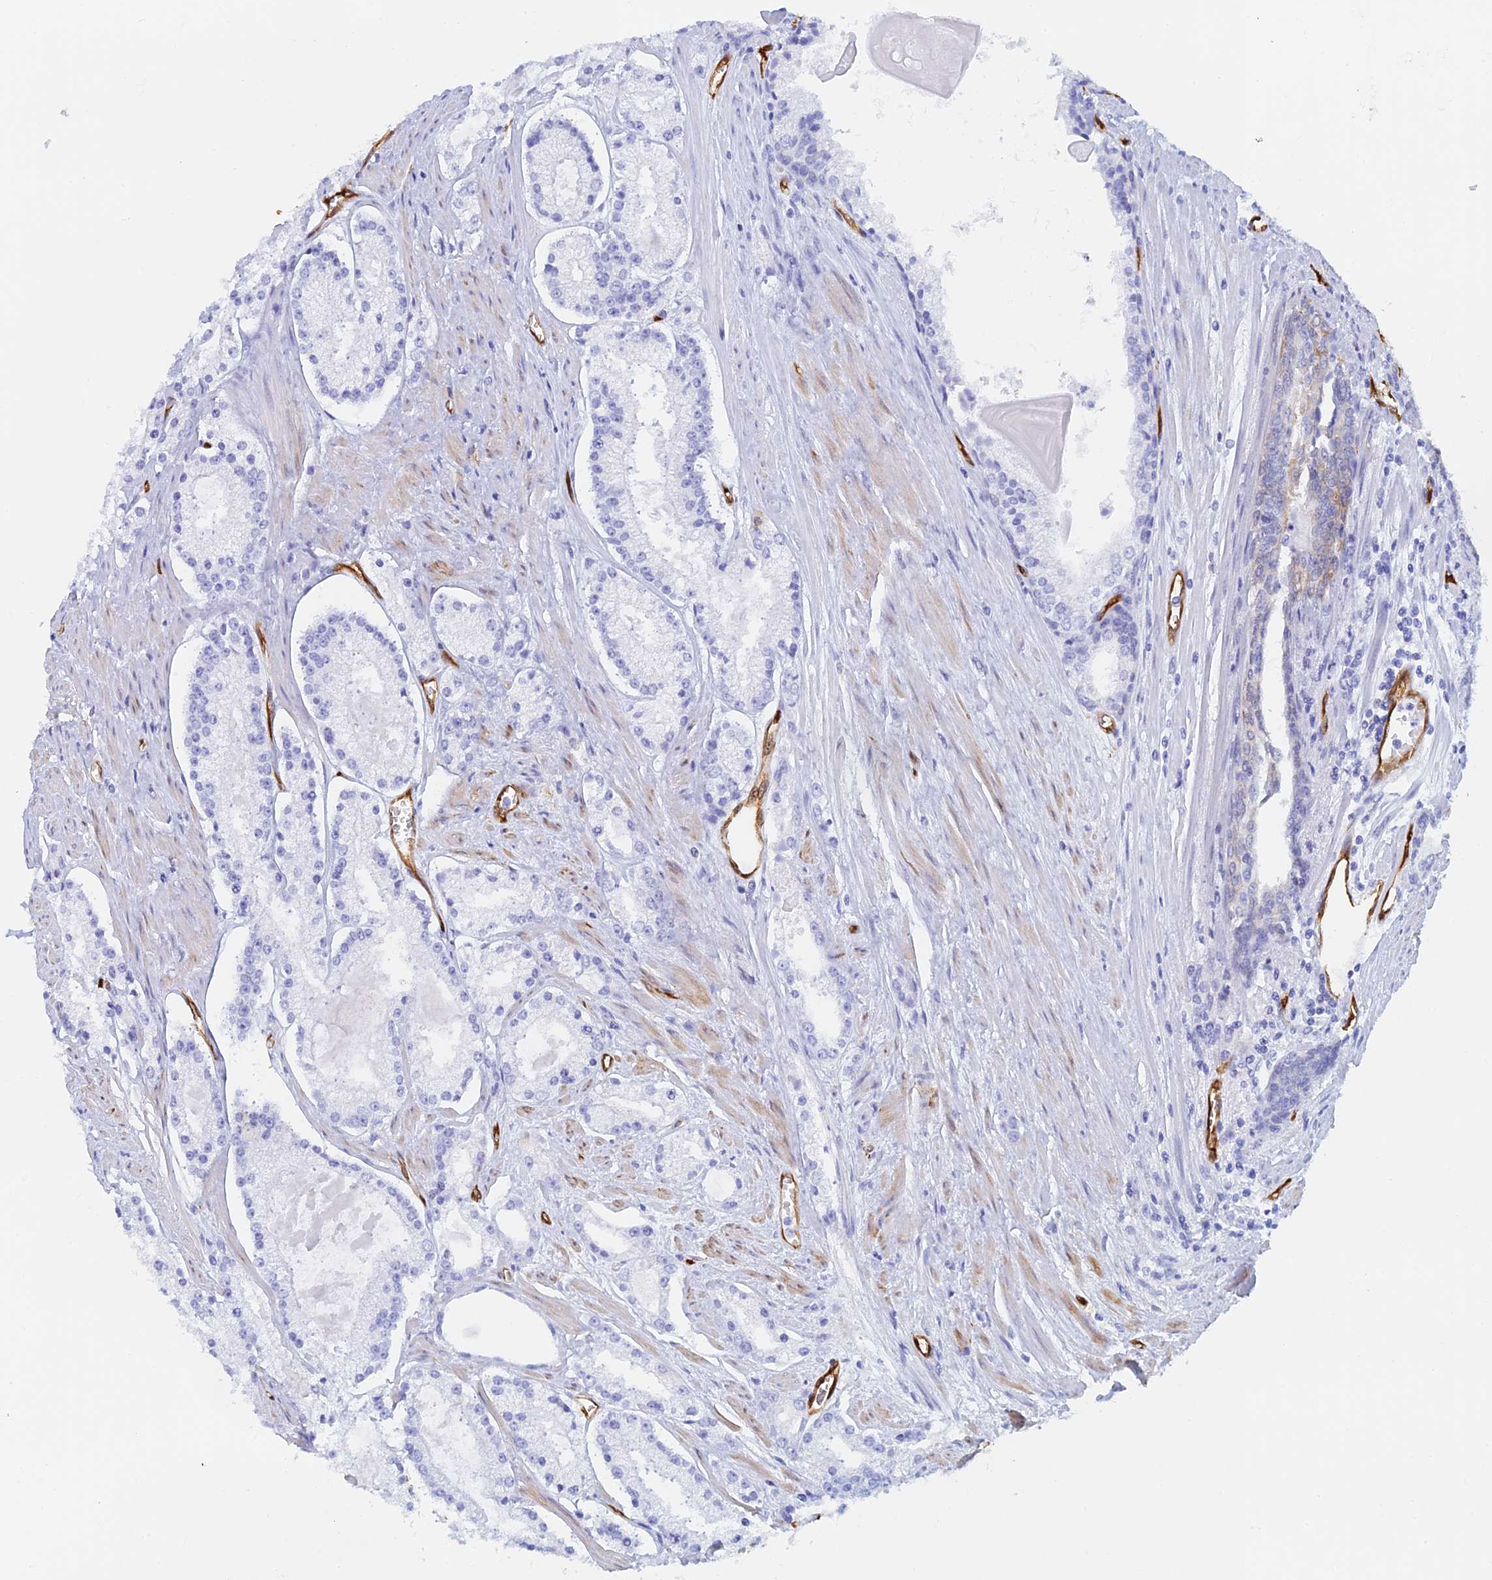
{"staining": {"intensity": "negative", "quantity": "none", "location": "none"}, "tissue": "prostate cancer", "cell_type": "Tumor cells", "image_type": "cancer", "snomed": [{"axis": "morphology", "description": "Adenocarcinoma, Low grade"}, {"axis": "topography", "description": "Prostate"}], "caption": "Micrograph shows no protein staining in tumor cells of adenocarcinoma (low-grade) (prostate) tissue.", "gene": "CRIP2", "patient": {"sex": "male", "age": 54}}